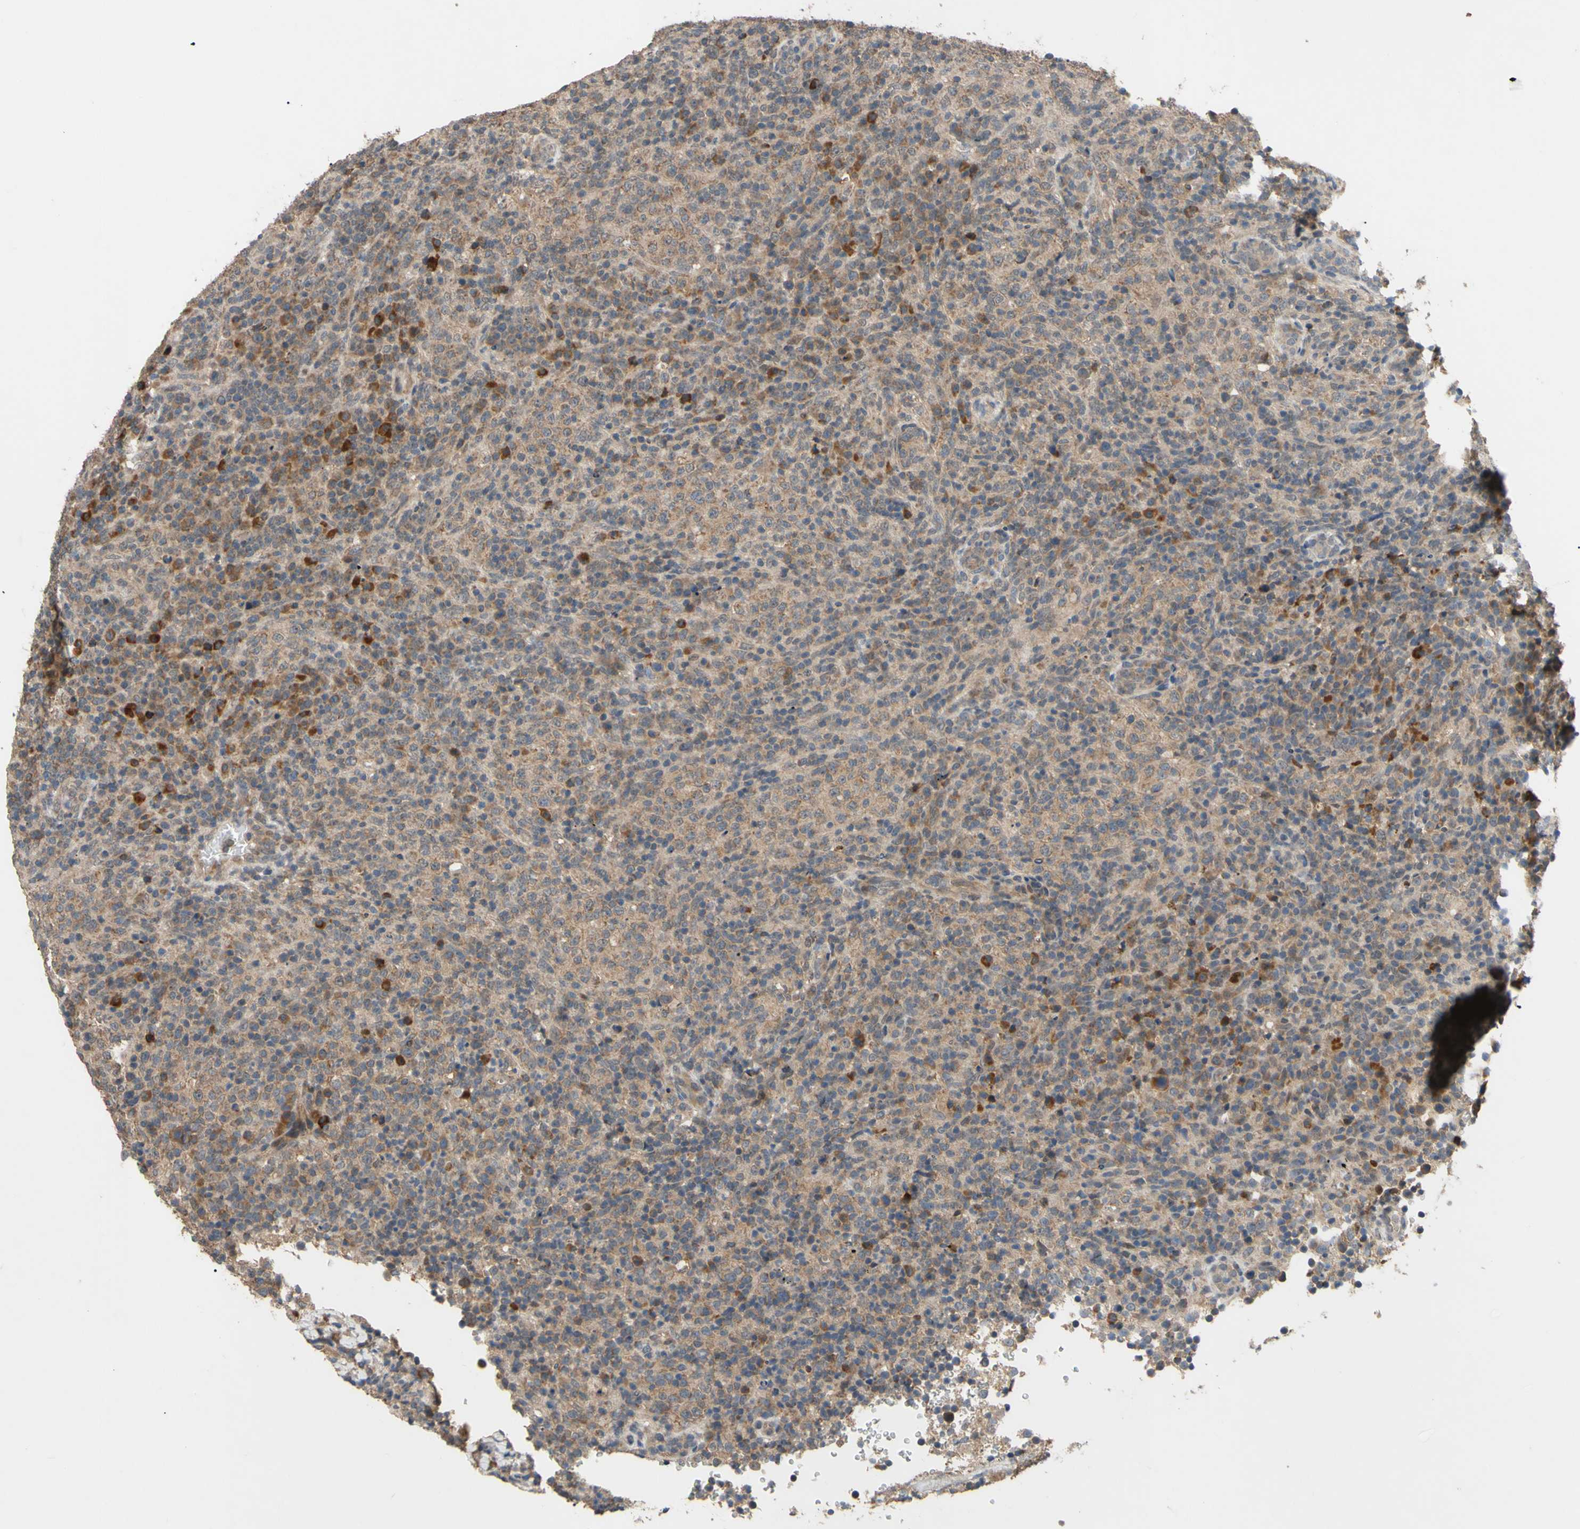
{"staining": {"intensity": "moderate", "quantity": ">75%", "location": "cytoplasmic/membranous"}, "tissue": "lymphoma", "cell_type": "Tumor cells", "image_type": "cancer", "snomed": [{"axis": "morphology", "description": "Malignant lymphoma, non-Hodgkin's type, High grade"}, {"axis": "topography", "description": "Lymph node"}], "caption": "Malignant lymphoma, non-Hodgkin's type (high-grade) stained with immunohistochemistry (IHC) reveals moderate cytoplasmic/membranous expression in approximately >75% of tumor cells. (Brightfield microscopy of DAB IHC at high magnification).", "gene": "CD164", "patient": {"sex": "female", "age": 76}}